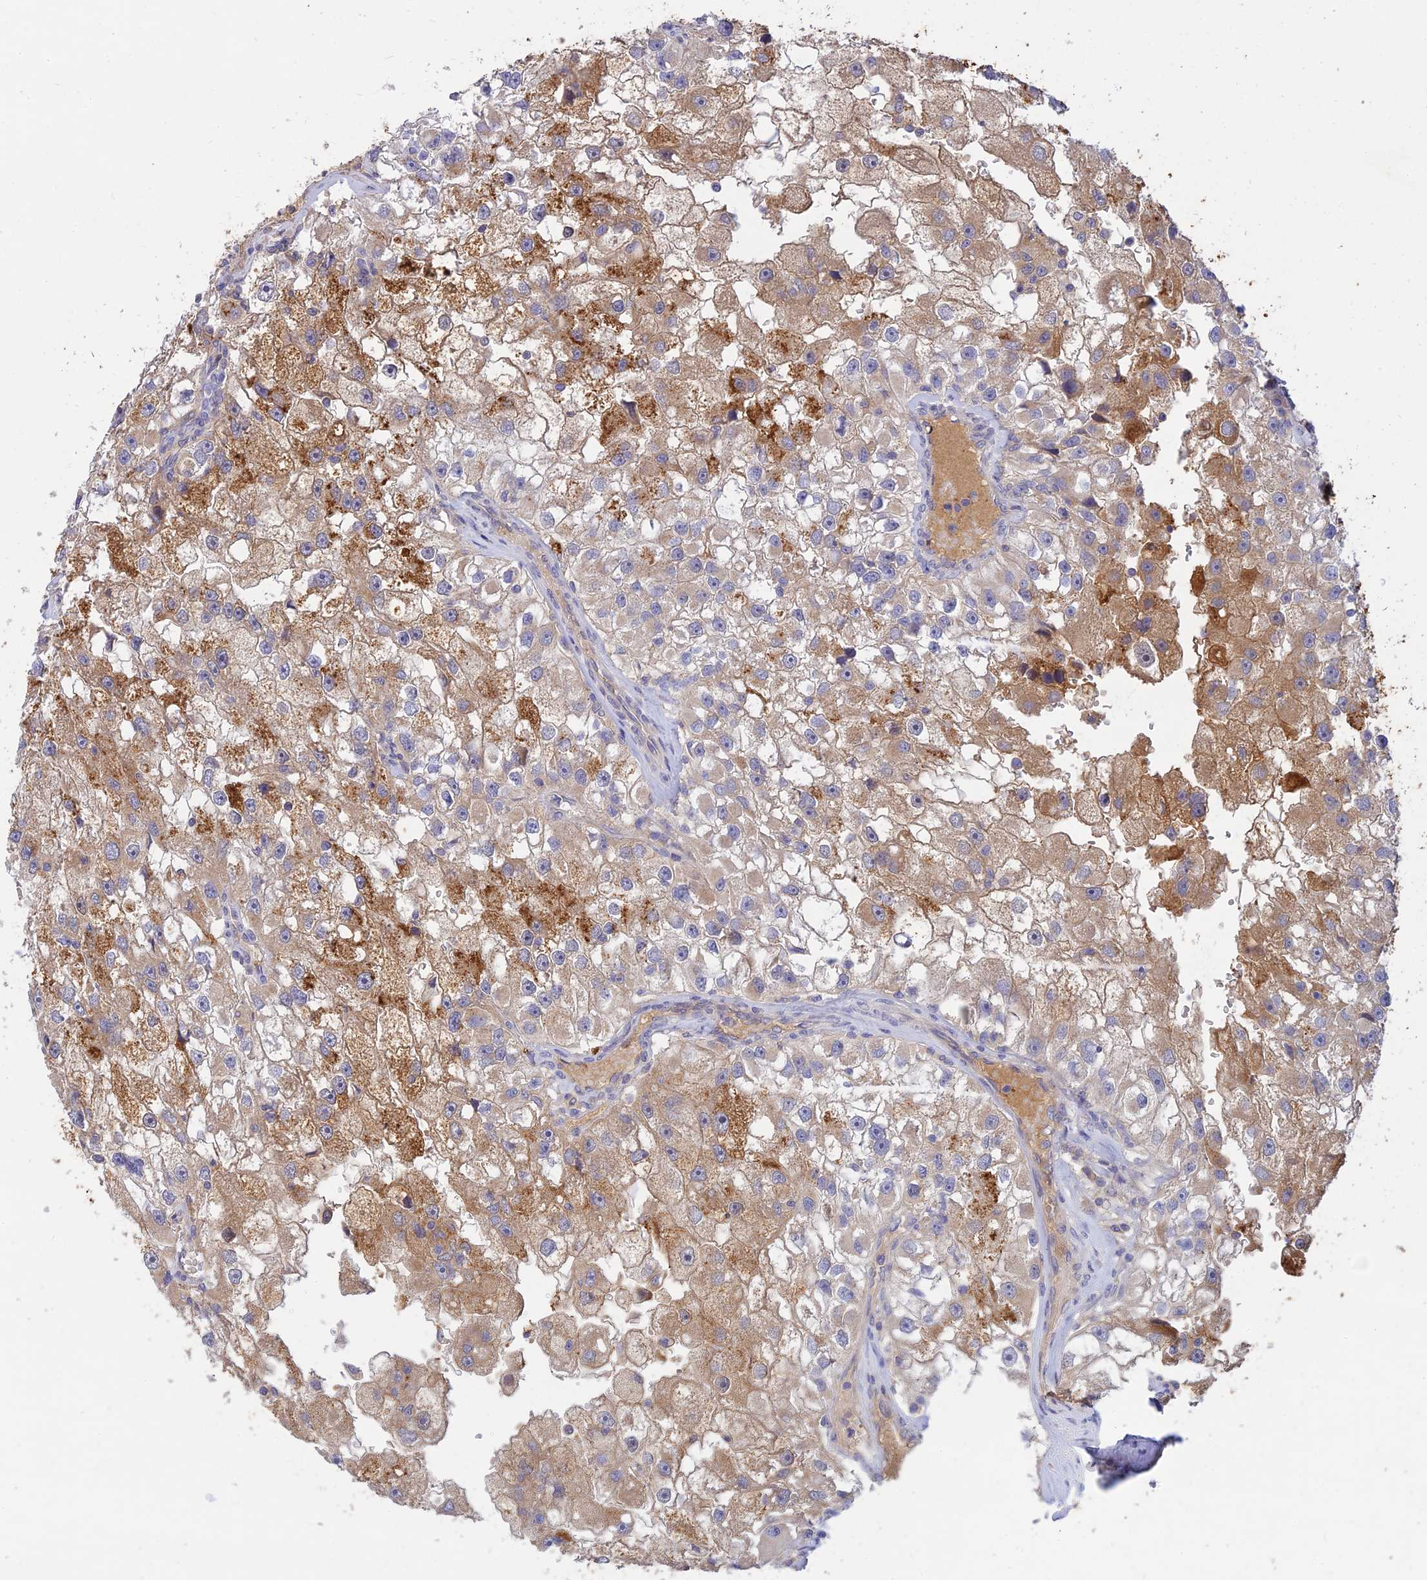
{"staining": {"intensity": "moderate", "quantity": ">75%", "location": "cytoplasmic/membranous"}, "tissue": "renal cancer", "cell_type": "Tumor cells", "image_type": "cancer", "snomed": [{"axis": "morphology", "description": "Adenocarcinoma, NOS"}, {"axis": "topography", "description": "Kidney"}], "caption": "Renal adenocarcinoma tissue reveals moderate cytoplasmic/membranous staining in approximately >75% of tumor cells", "gene": "ACSM5", "patient": {"sex": "male", "age": 63}}